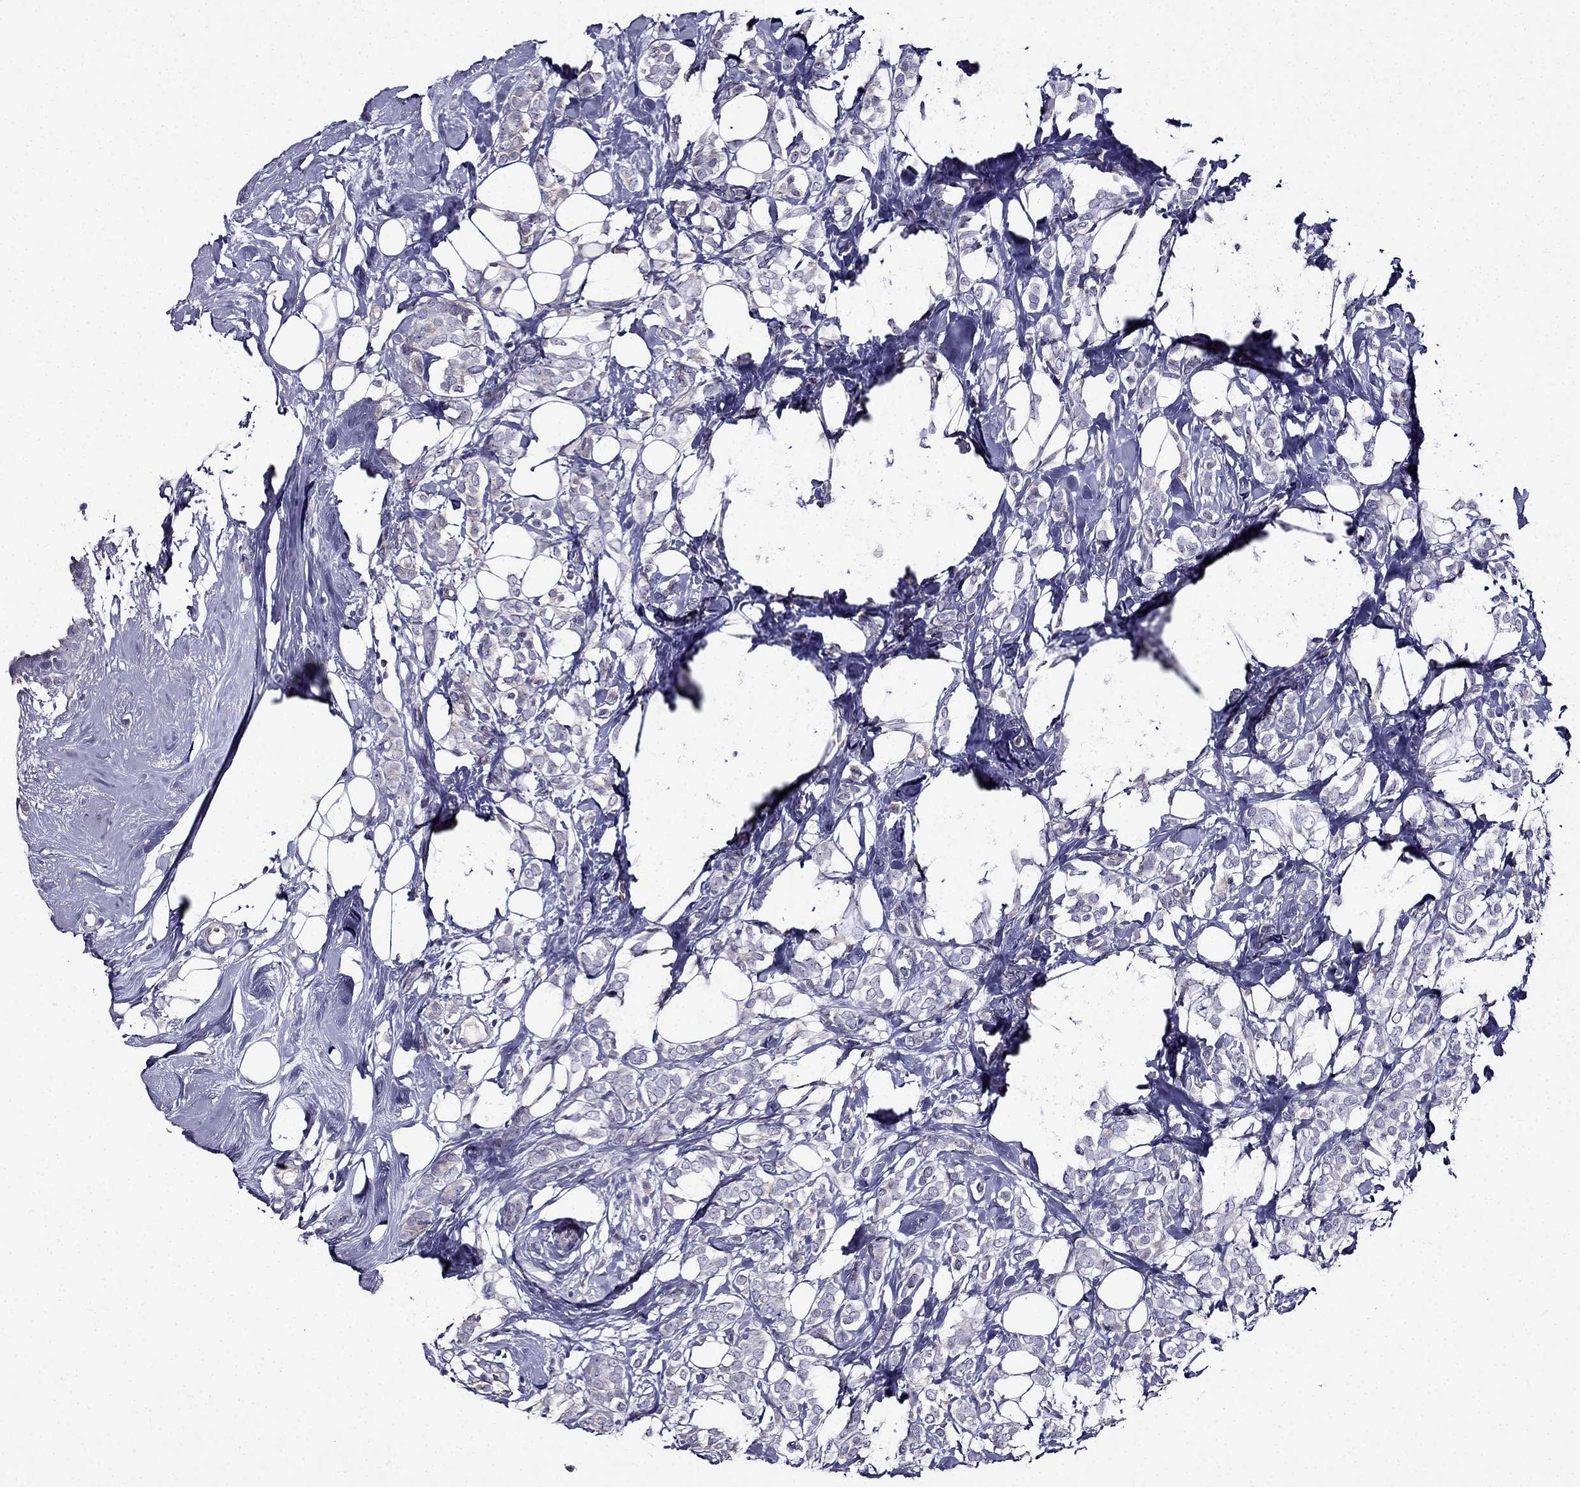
{"staining": {"intensity": "negative", "quantity": "none", "location": "none"}, "tissue": "breast cancer", "cell_type": "Tumor cells", "image_type": "cancer", "snomed": [{"axis": "morphology", "description": "Lobular carcinoma"}, {"axis": "topography", "description": "Breast"}], "caption": "Immunohistochemistry (IHC) of human breast lobular carcinoma displays no expression in tumor cells.", "gene": "TMEM266", "patient": {"sex": "female", "age": 49}}